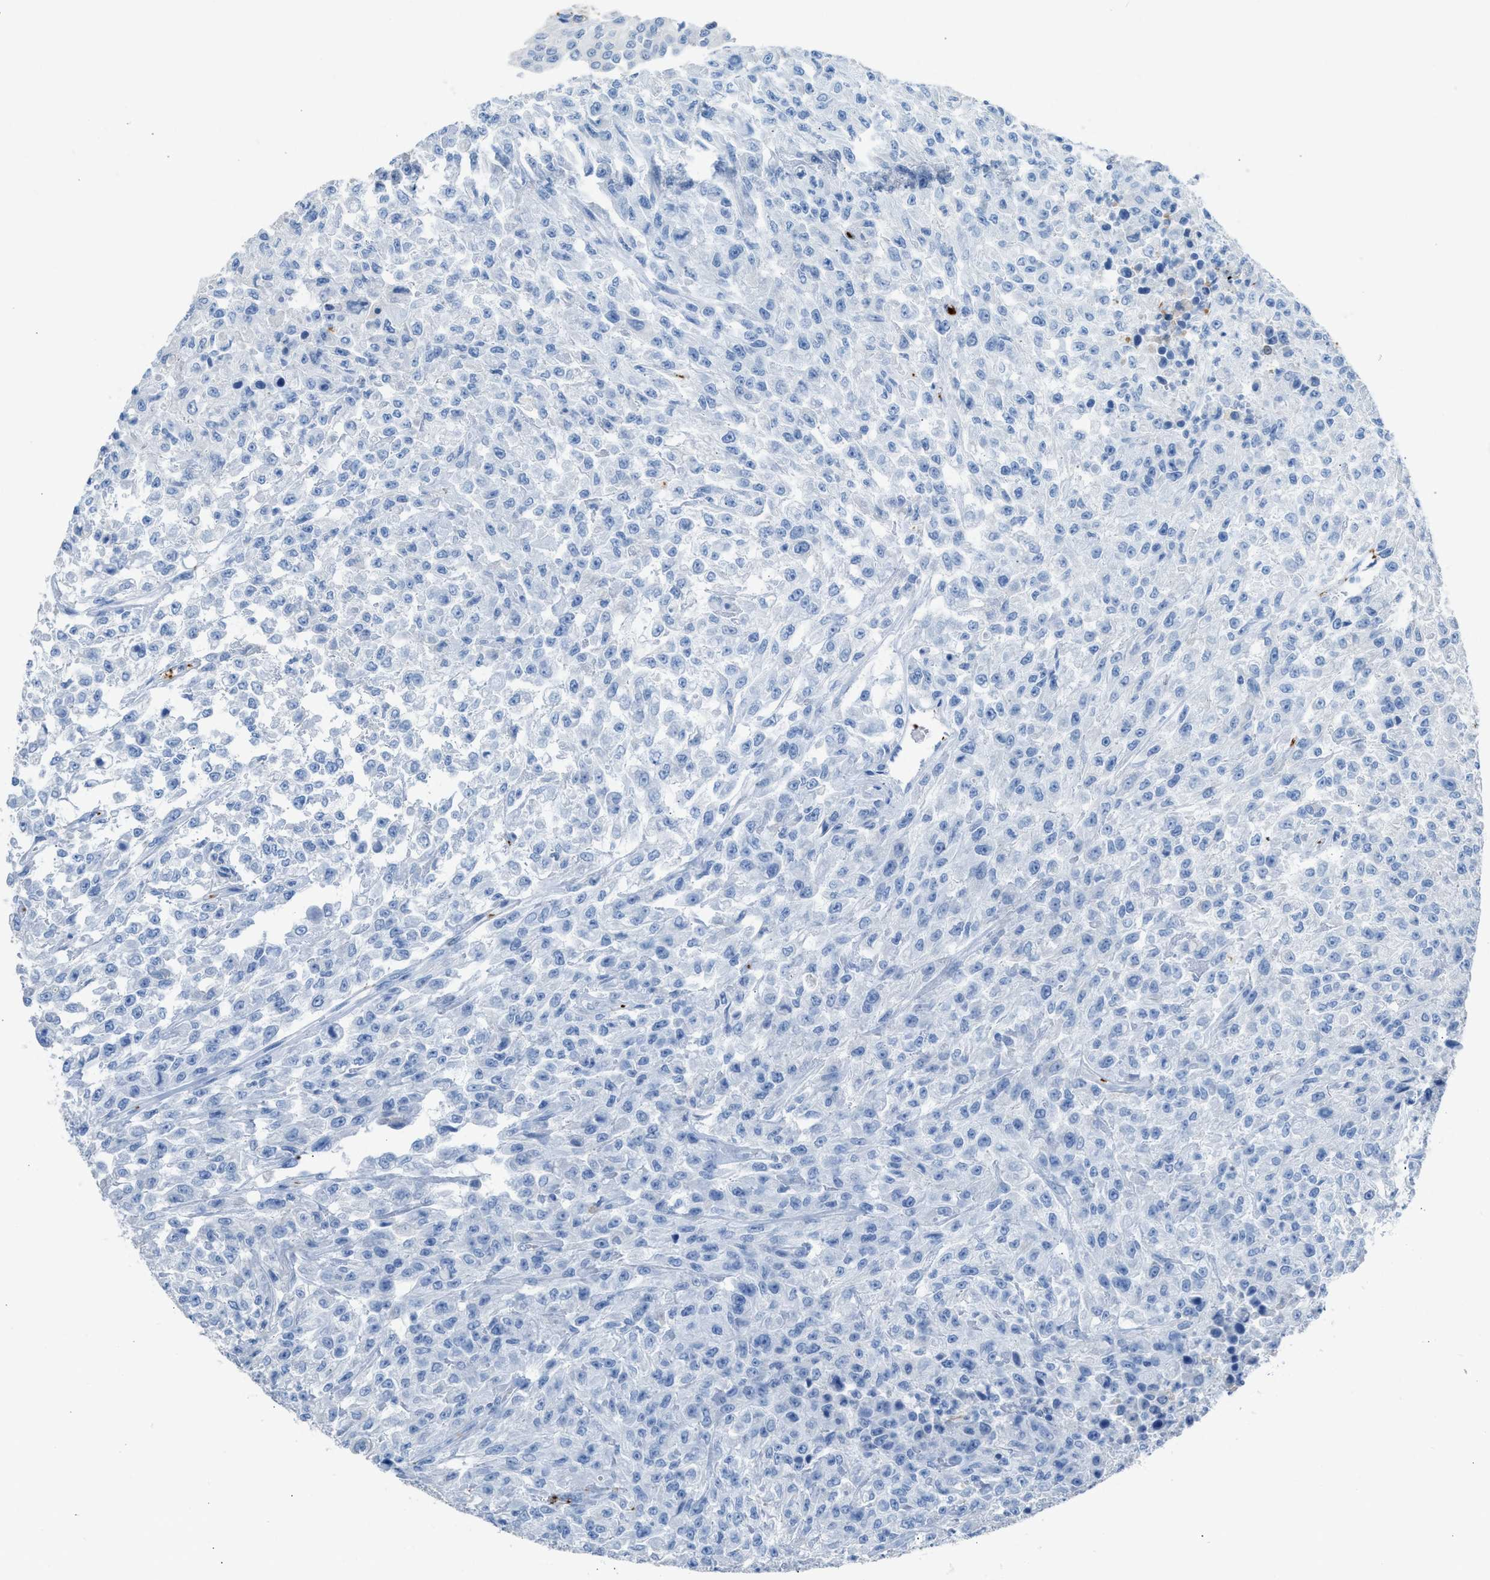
{"staining": {"intensity": "negative", "quantity": "none", "location": "none"}, "tissue": "urothelial cancer", "cell_type": "Tumor cells", "image_type": "cancer", "snomed": [{"axis": "morphology", "description": "Urothelial carcinoma, High grade"}, {"axis": "topography", "description": "Urinary bladder"}], "caption": "Image shows no protein expression in tumor cells of high-grade urothelial carcinoma tissue.", "gene": "FAIM2", "patient": {"sex": "male", "age": 46}}